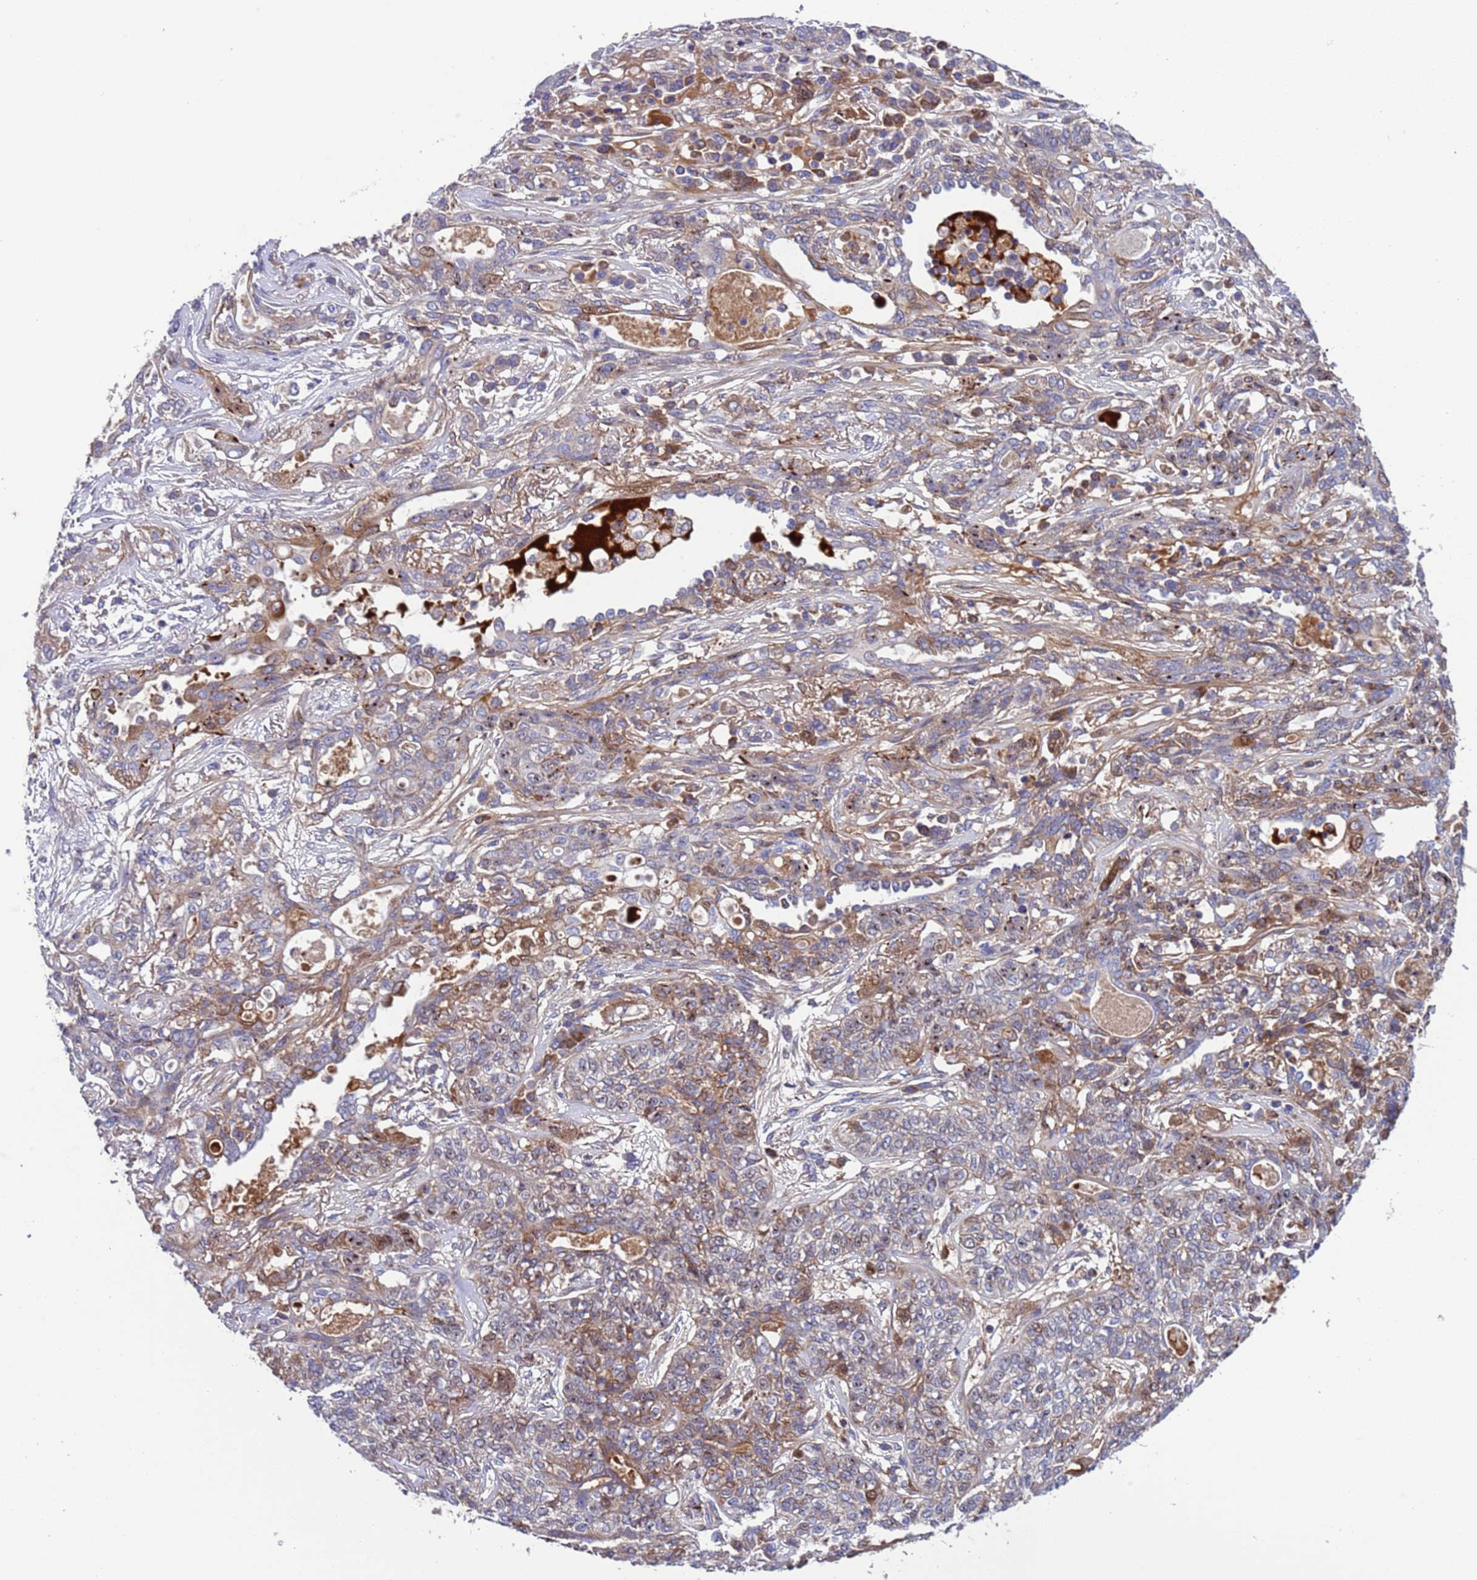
{"staining": {"intensity": "moderate", "quantity": "<25%", "location": "cytoplasmic/membranous,nuclear"}, "tissue": "lung cancer", "cell_type": "Tumor cells", "image_type": "cancer", "snomed": [{"axis": "morphology", "description": "Squamous cell carcinoma, NOS"}, {"axis": "topography", "description": "Lung"}], "caption": "Immunohistochemistry (IHC) of lung squamous cell carcinoma shows low levels of moderate cytoplasmic/membranous and nuclear expression in about <25% of tumor cells.", "gene": "PARP16", "patient": {"sex": "female", "age": 70}}